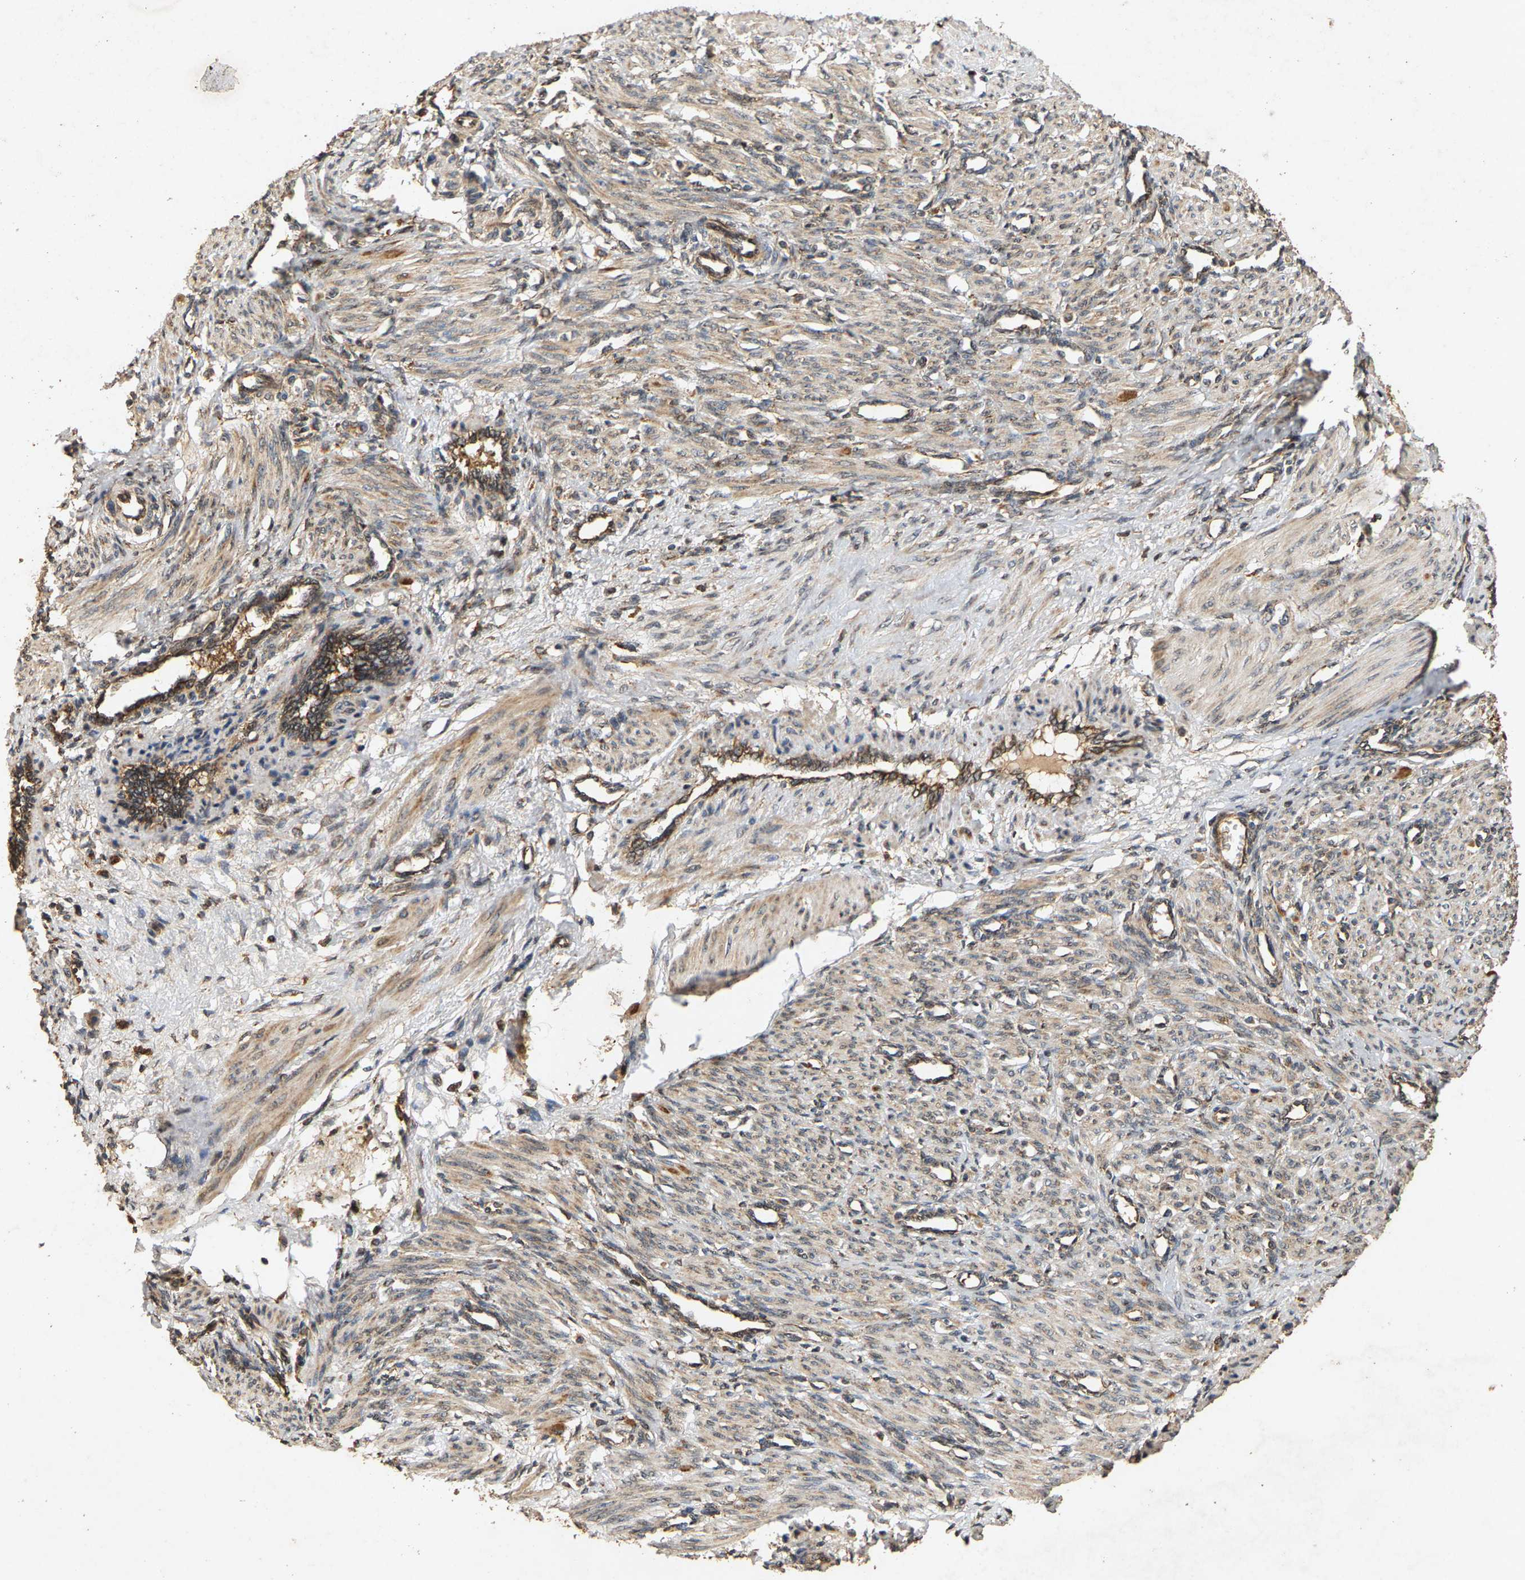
{"staining": {"intensity": "weak", "quantity": ">75%", "location": "cytoplasmic/membranous"}, "tissue": "smooth muscle", "cell_type": "Smooth muscle cells", "image_type": "normal", "snomed": [{"axis": "morphology", "description": "Normal tissue, NOS"}, {"axis": "topography", "description": "Endometrium"}], "caption": "Smooth muscle stained for a protein shows weak cytoplasmic/membranous positivity in smooth muscle cells. (DAB (3,3'-diaminobenzidine) IHC, brown staining for protein, blue staining for nuclei).", "gene": "CIDEC", "patient": {"sex": "female", "age": 33}}